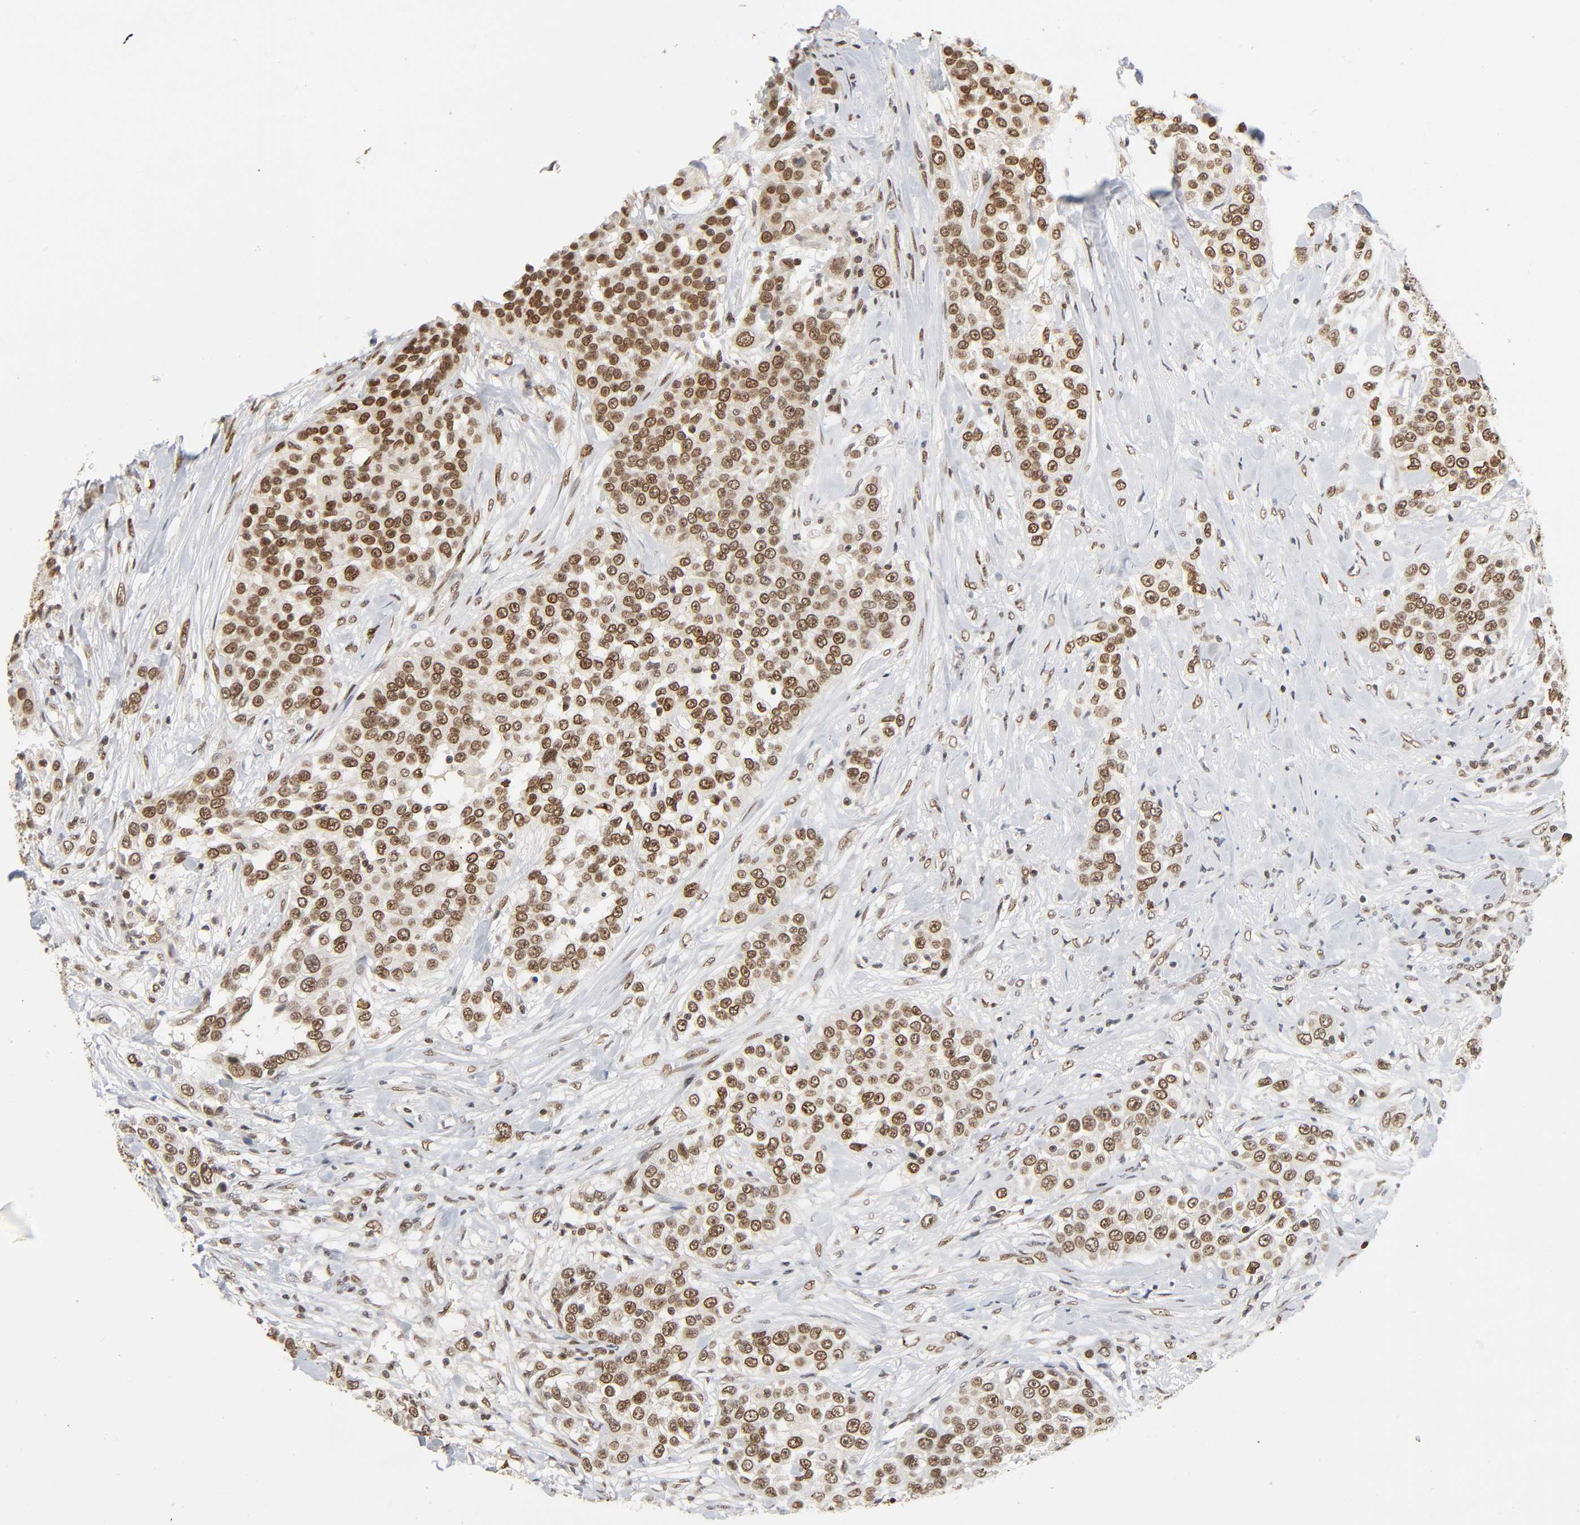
{"staining": {"intensity": "strong", "quantity": ">75%", "location": "nuclear"}, "tissue": "urothelial cancer", "cell_type": "Tumor cells", "image_type": "cancer", "snomed": [{"axis": "morphology", "description": "Urothelial carcinoma, High grade"}, {"axis": "topography", "description": "Urinary bladder"}], "caption": "Immunohistochemical staining of urothelial carcinoma (high-grade) displays high levels of strong nuclear staining in about >75% of tumor cells.", "gene": "SUMO1", "patient": {"sex": "female", "age": 80}}